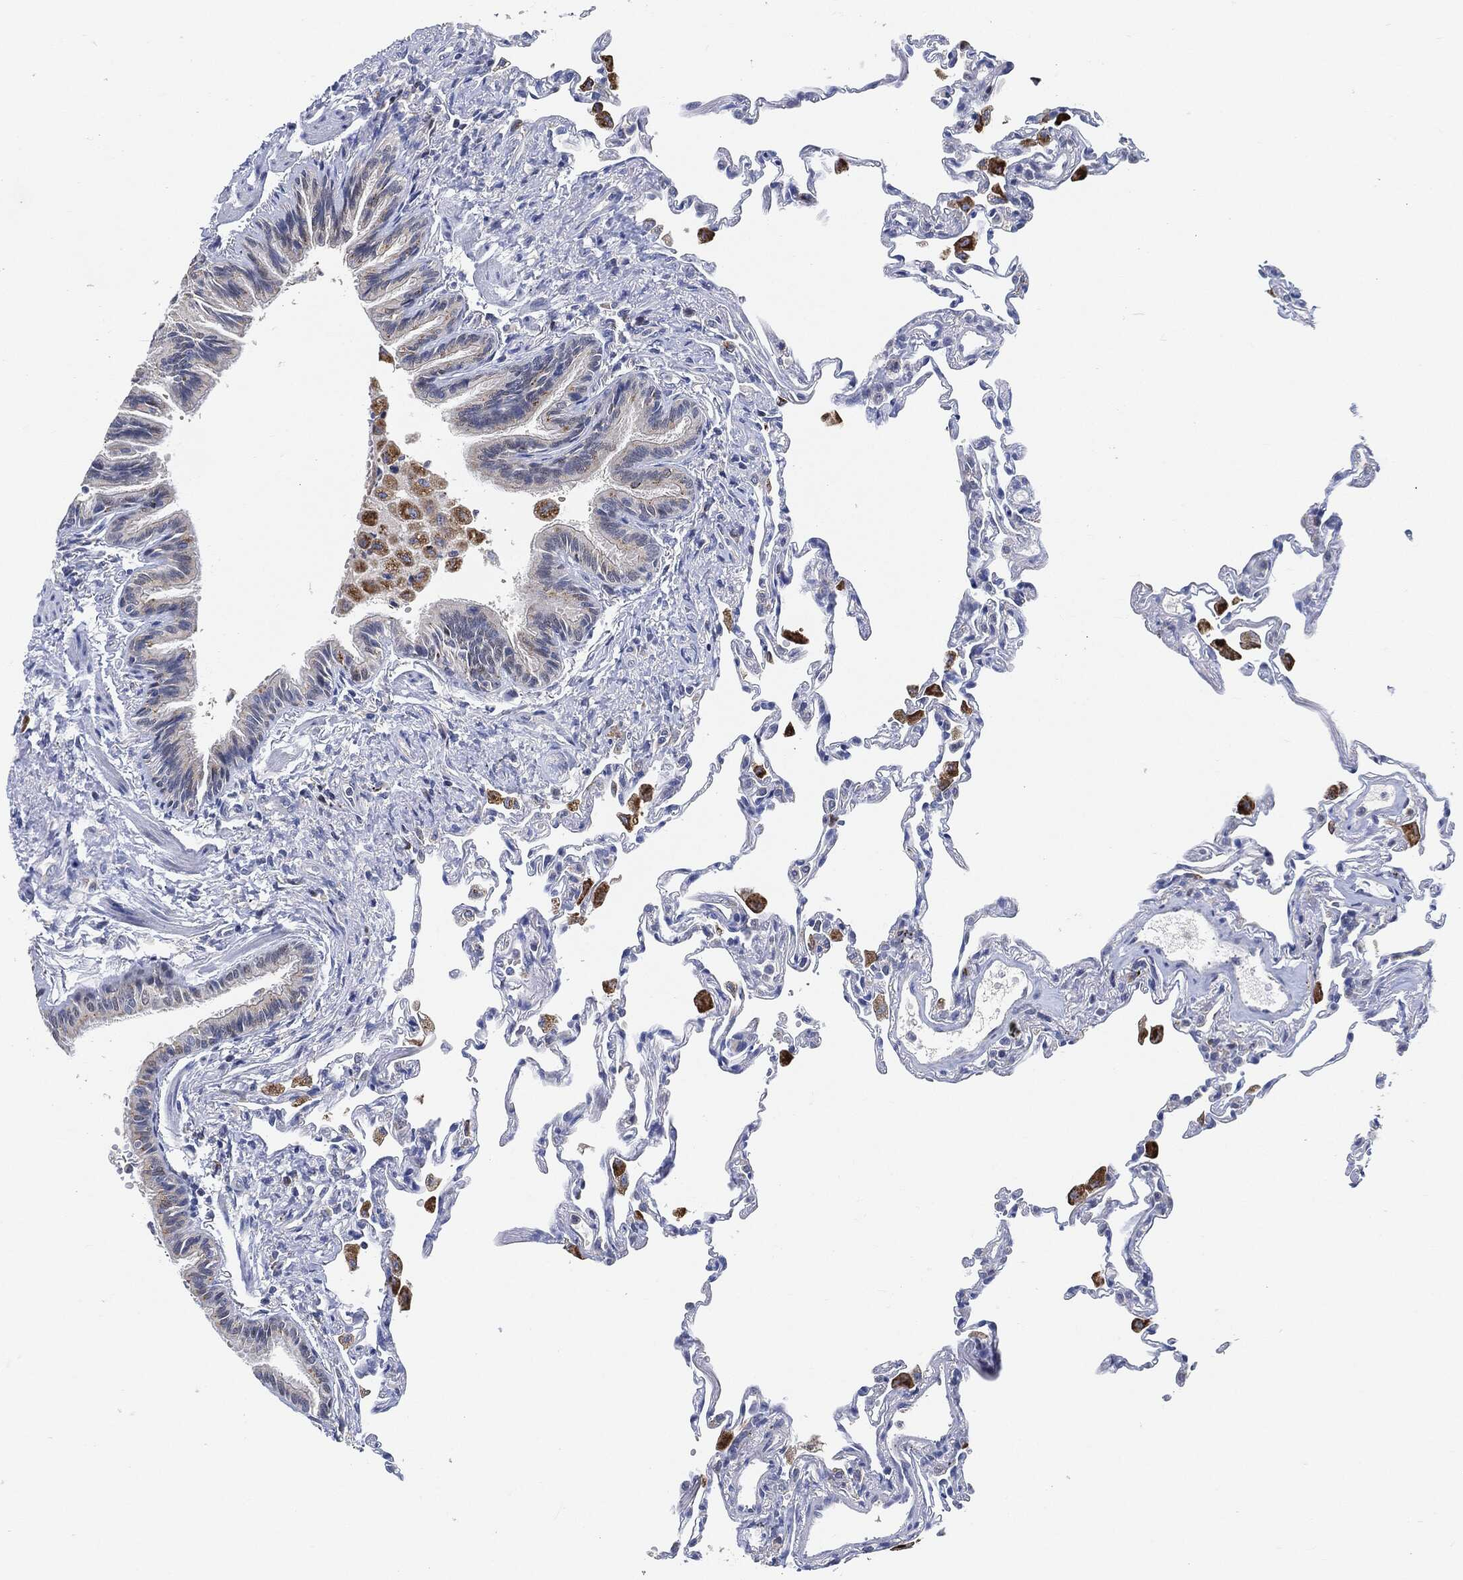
{"staining": {"intensity": "negative", "quantity": "none", "location": "none"}, "tissue": "lung", "cell_type": "Alveolar cells", "image_type": "normal", "snomed": [{"axis": "morphology", "description": "Normal tissue, NOS"}, {"axis": "topography", "description": "Lung"}], "caption": "The image shows no staining of alveolar cells in benign lung. (IHC, brightfield microscopy, high magnification).", "gene": "VSIG4", "patient": {"sex": "female", "age": 57}}